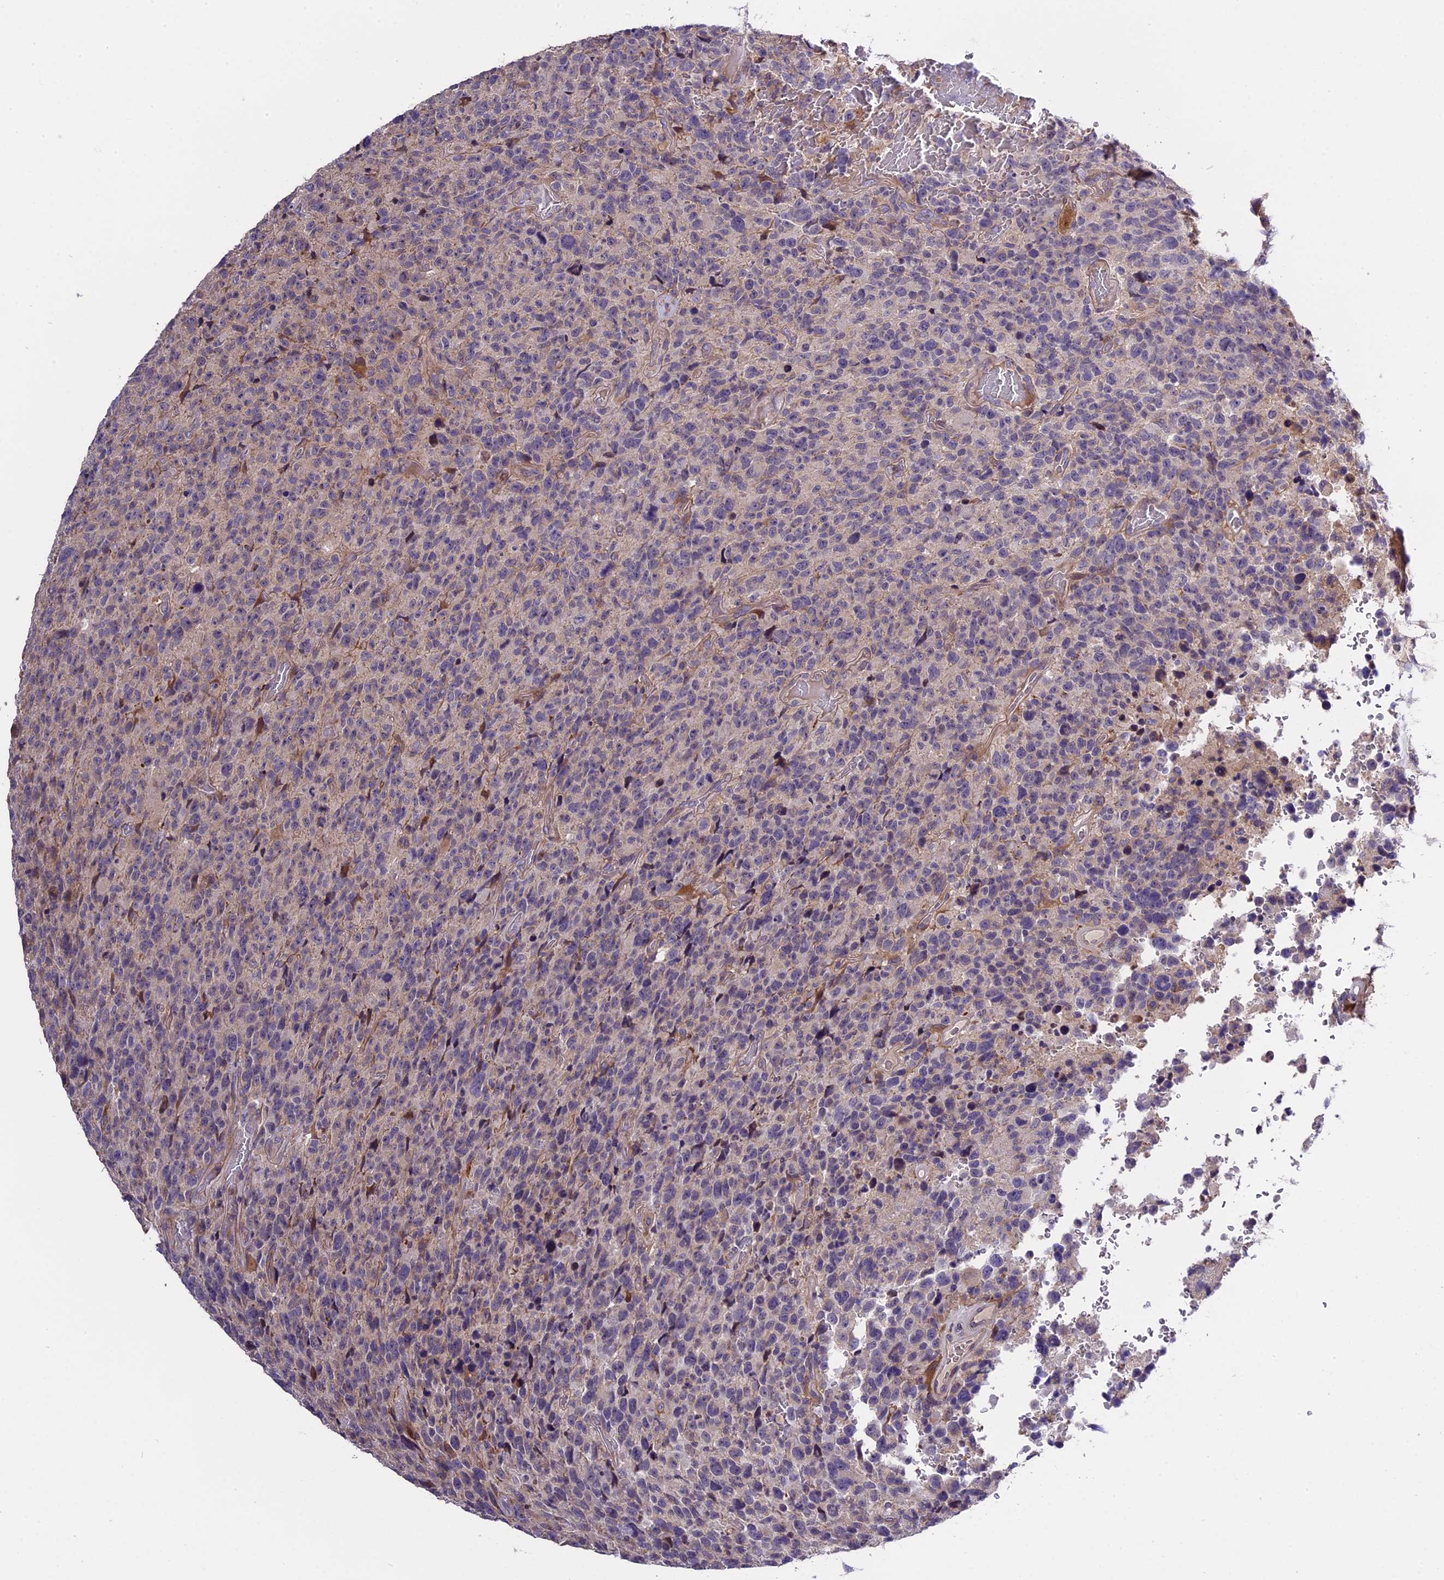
{"staining": {"intensity": "negative", "quantity": "none", "location": "none"}, "tissue": "glioma", "cell_type": "Tumor cells", "image_type": "cancer", "snomed": [{"axis": "morphology", "description": "Glioma, malignant, High grade"}, {"axis": "topography", "description": "Brain"}], "caption": "Malignant glioma (high-grade) stained for a protein using immunohistochemistry reveals no staining tumor cells.", "gene": "ABCC10", "patient": {"sex": "male", "age": 69}}